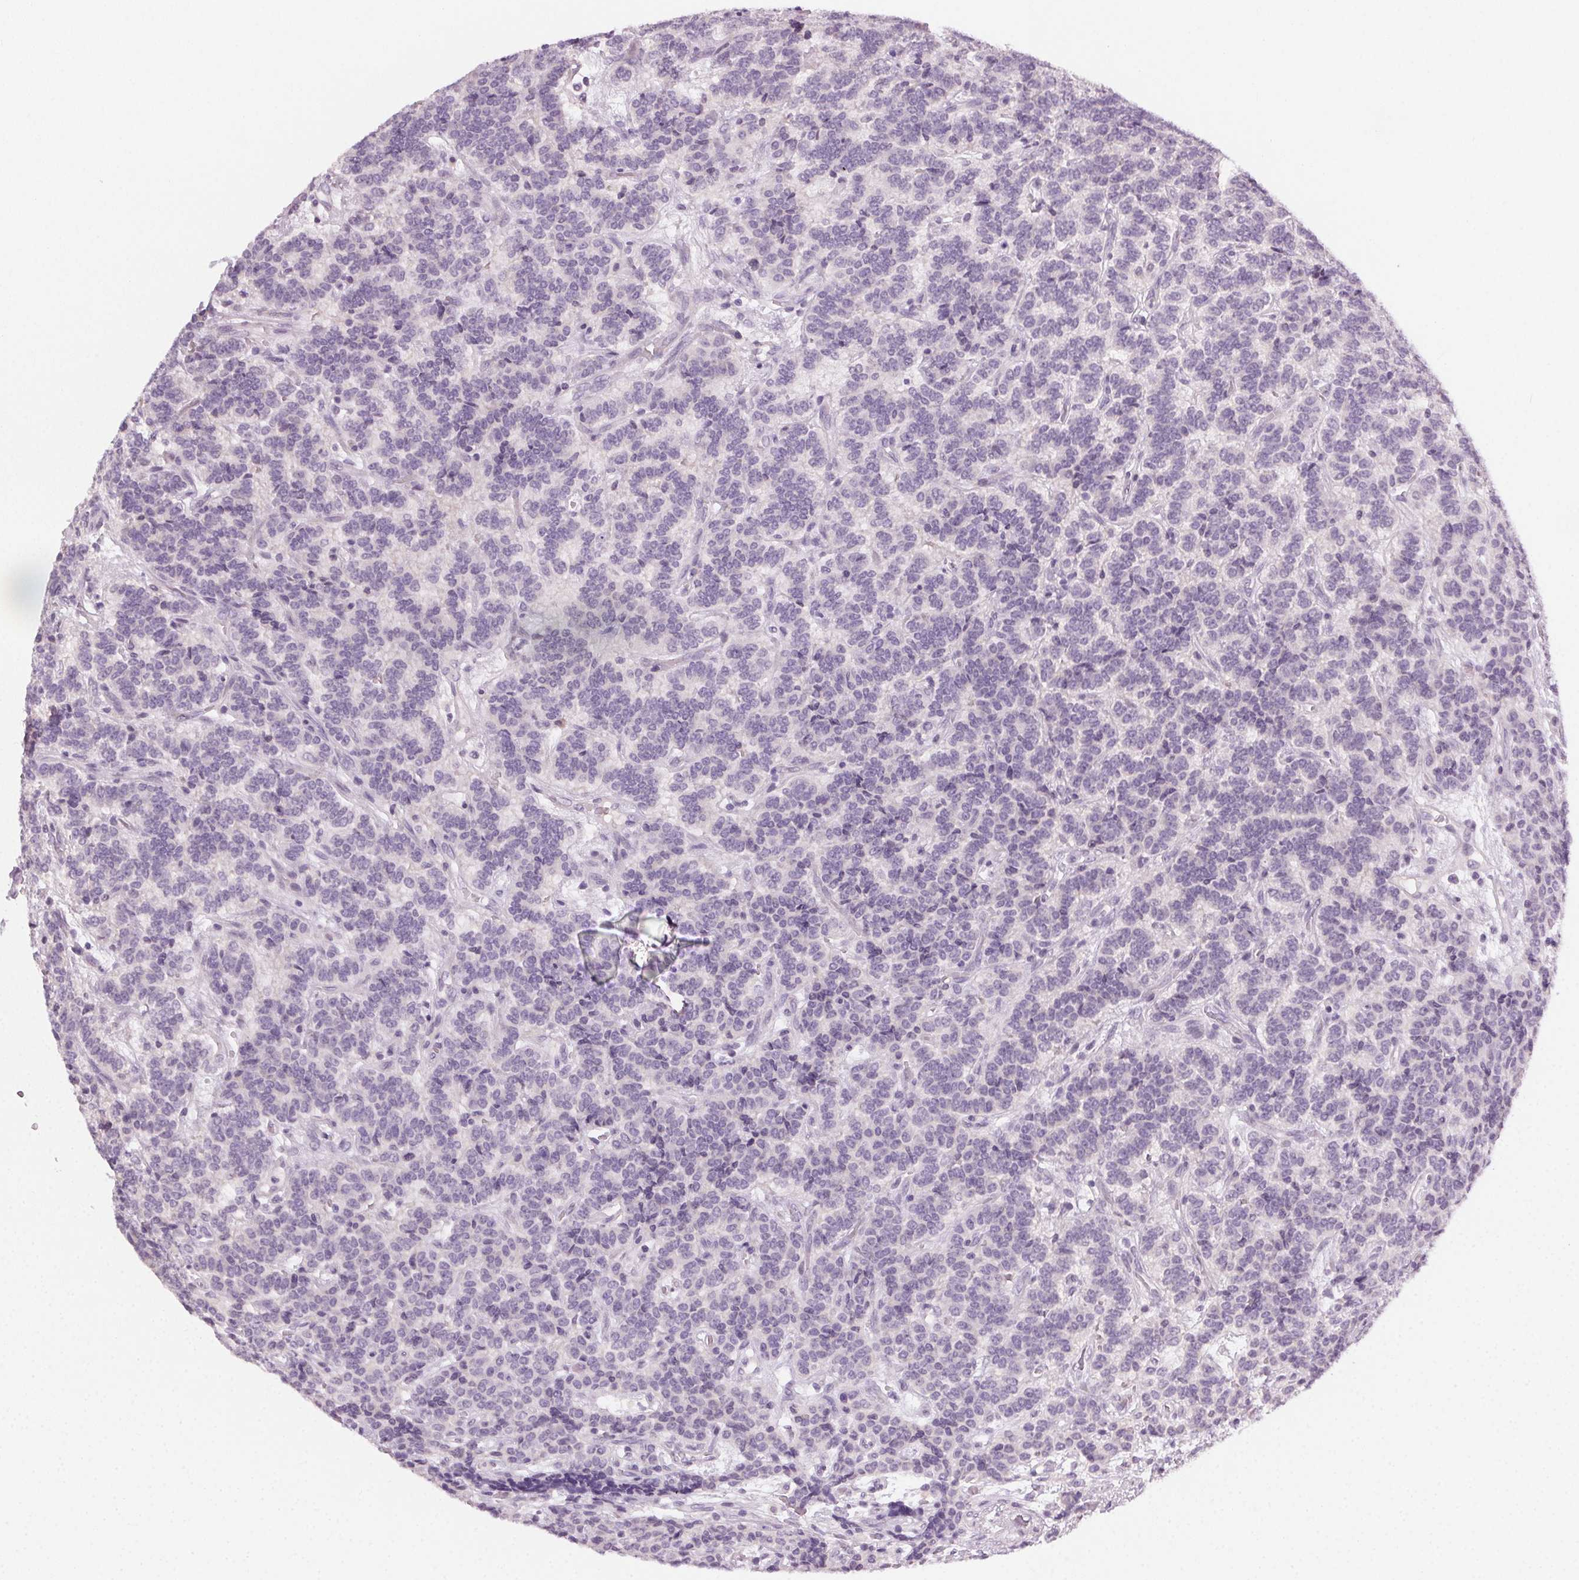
{"staining": {"intensity": "negative", "quantity": "none", "location": "none"}, "tissue": "carcinoid", "cell_type": "Tumor cells", "image_type": "cancer", "snomed": [{"axis": "morphology", "description": "Carcinoid, malignant, NOS"}, {"axis": "topography", "description": "Pancreas"}], "caption": "Tumor cells are negative for protein expression in human carcinoid.", "gene": "HSF5", "patient": {"sex": "male", "age": 36}}